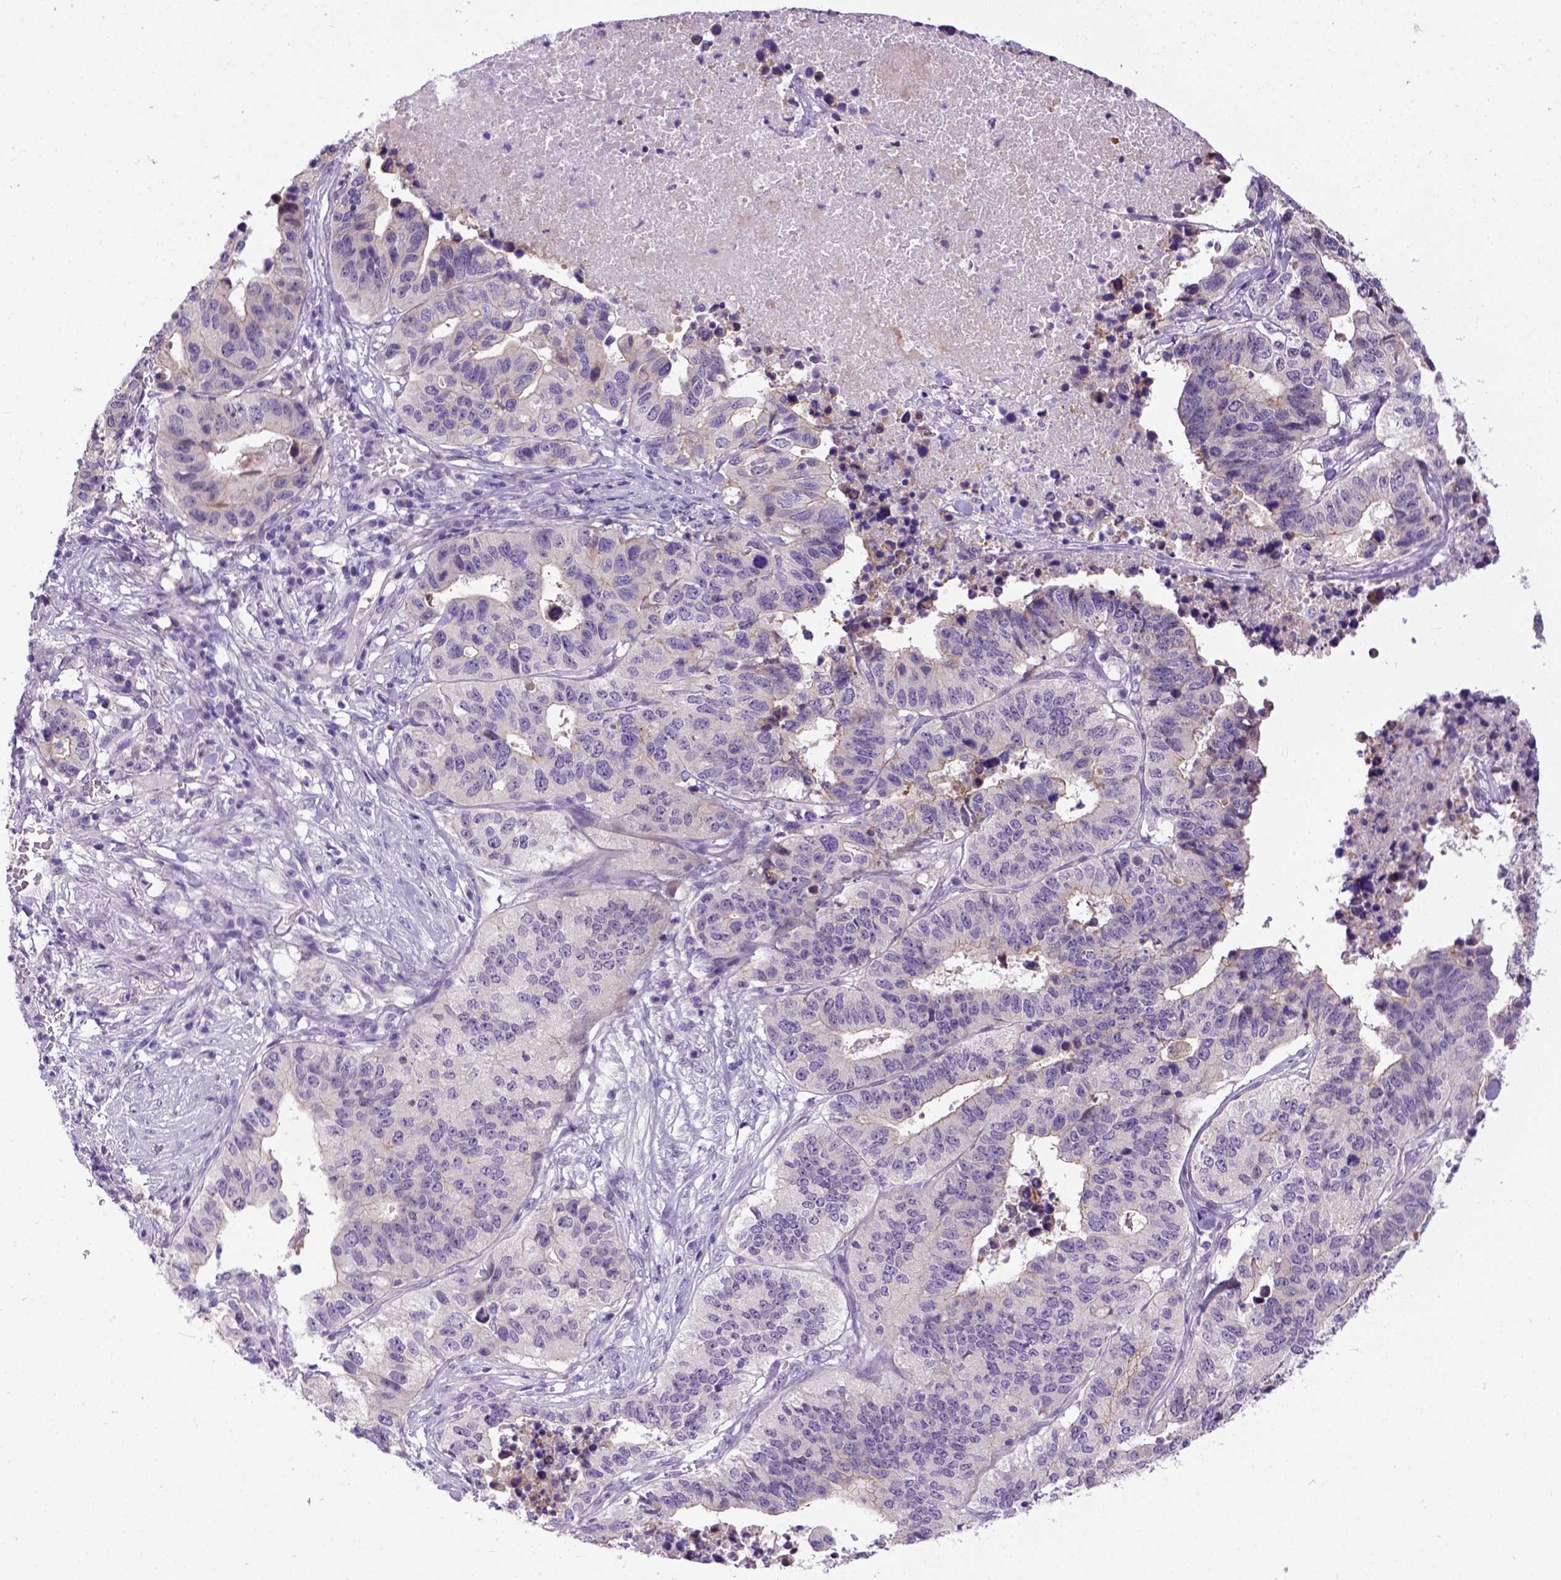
{"staining": {"intensity": "weak", "quantity": "<25%", "location": "cytoplasmic/membranous"}, "tissue": "stomach cancer", "cell_type": "Tumor cells", "image_type": "cancer", "snomed": [{"axis": "morphology", "description": "Adenocarcinoma, NOS"}, {"axis": "topography", "description": "Stomach, upper"}], "caption": "A micrograph of stomach cancer (adenocarcinoma) stained for a protein displays no brown staining in tumor cells. (Stains: DAB (3,3'-diaminobenzidine) immunohistochemistry (IHC) with hematoxylin counter stain, Microscopy: brightfield microscopy at high magnification).", "gene": "NEK5", "patient": {"sex": "female", "age": 67}}